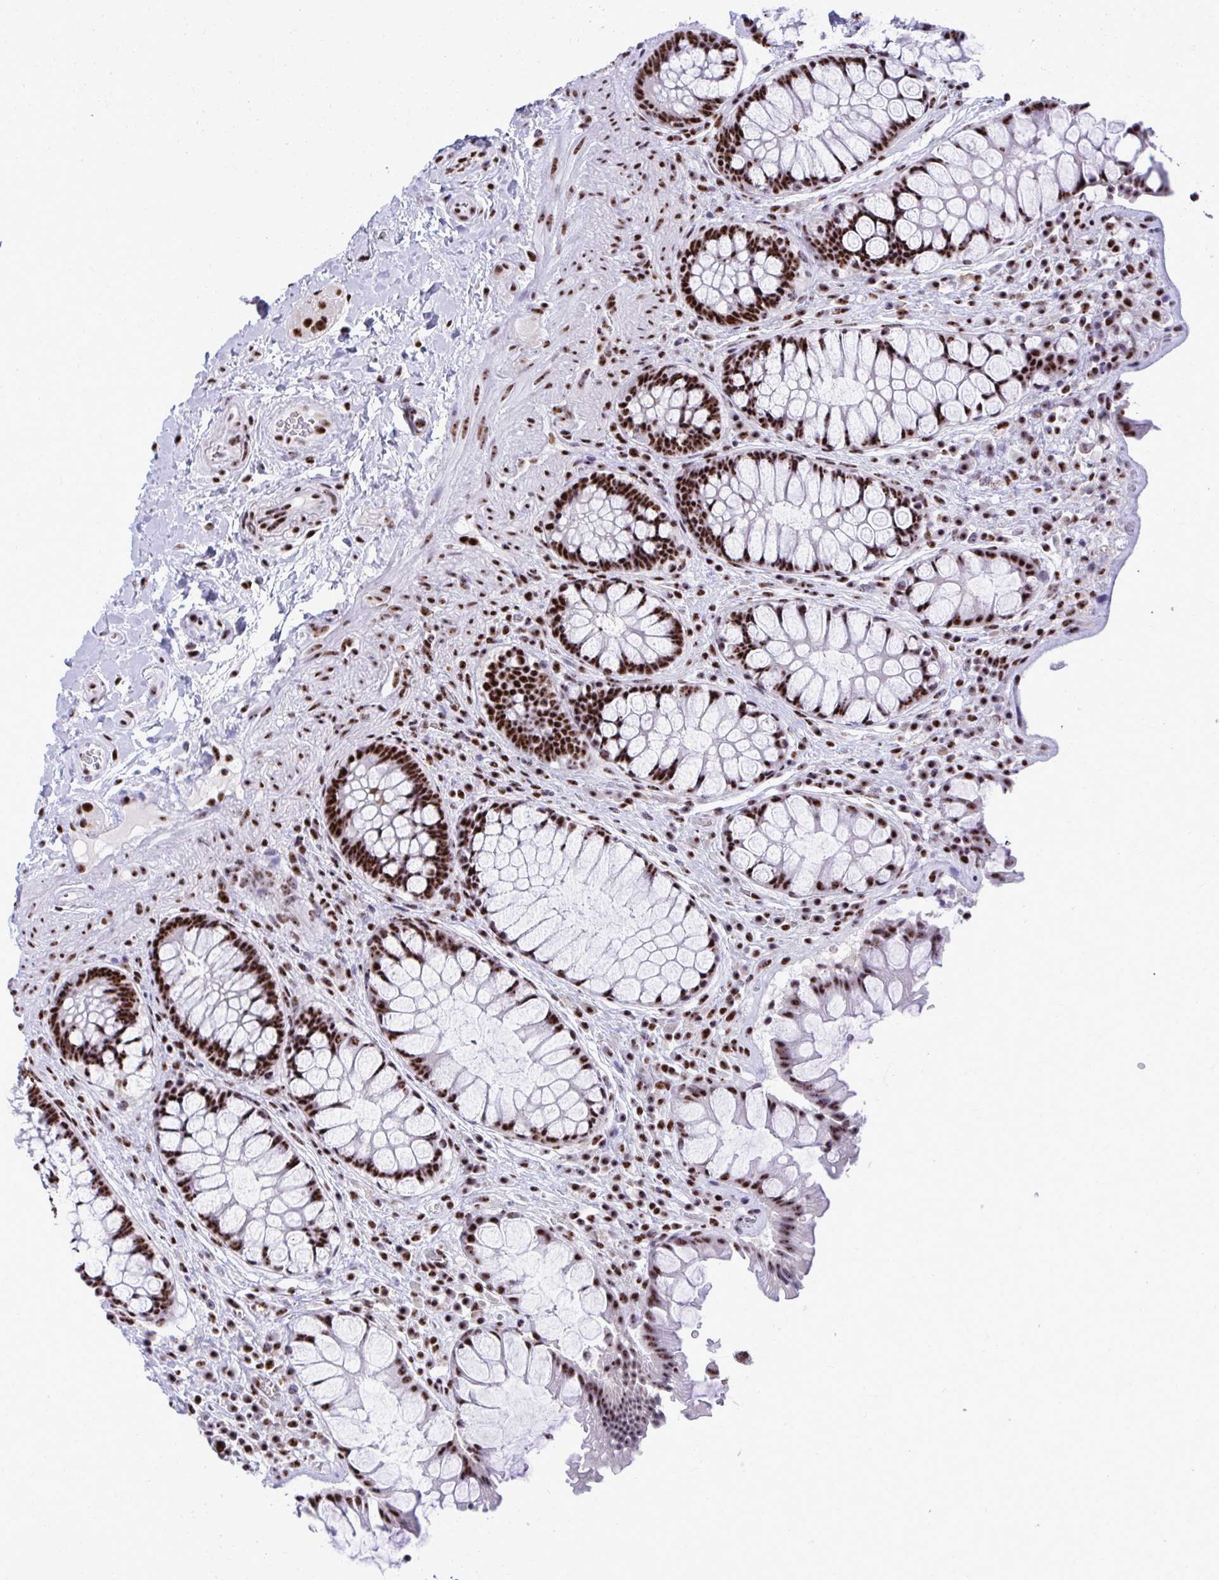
{"staining": {"intensity": "strong", "quantity": ">75%", "location": "nuclear"}, "tissue": "rectum", "cell_type": "Glandular cells", "image_type": "normal", "snomed": [{"axis": "morphology", "description": "Normal tissue, NOS"}, {"axis": "topography", "description": "Rectum"}], "caption": "Immunohistochemistry (IHC) staining of normal rectum, which reveals high levels of strong nuclear staining in approximately >75% of glandular cells indicating strong nuclear protein staining. The staining was performed using DAB (brown) for protein detection and nuclei were counterstained in hematoxylin (blue).", "gene": "PELP1", "patient": {"sex": "female", "age": 58}}